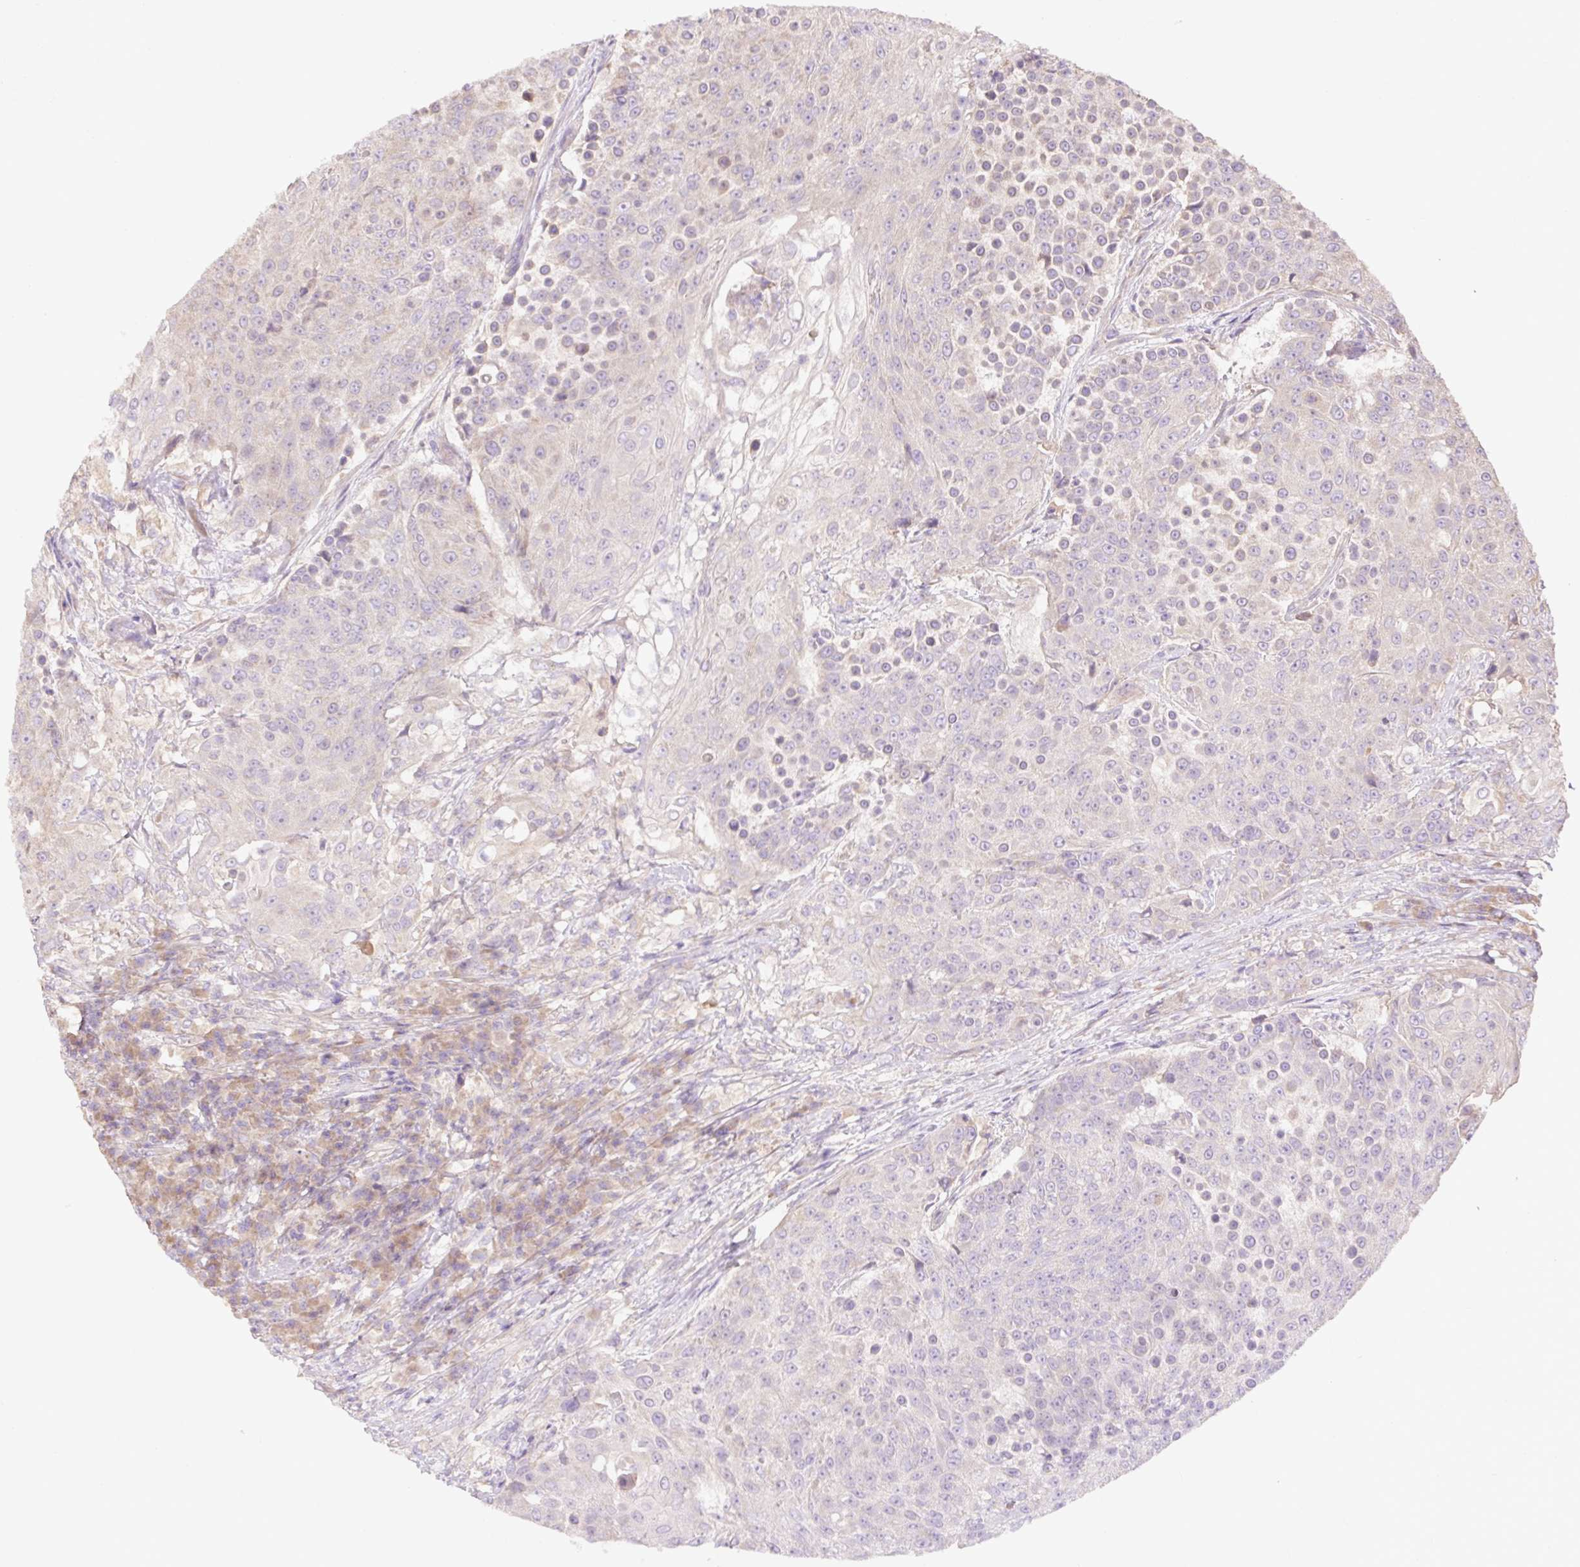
{"staining": {"intensity": "negative", "quantity": "none", "location": "none"}, "tissue": "urothelial cancer", "cell_type": "Tumor cells", "image_type": "cancer", "snomed": [{"axis": "morphology", "description": "Urothelial carcinoma, High grade"}, {"axis": "topography", "description": "Urinary bladder"}], "caption": "Tumor cells show no significant staining in urothelial cancer.", "gene": "DESI1", "patient": {"sex": "female", "age": 63}}